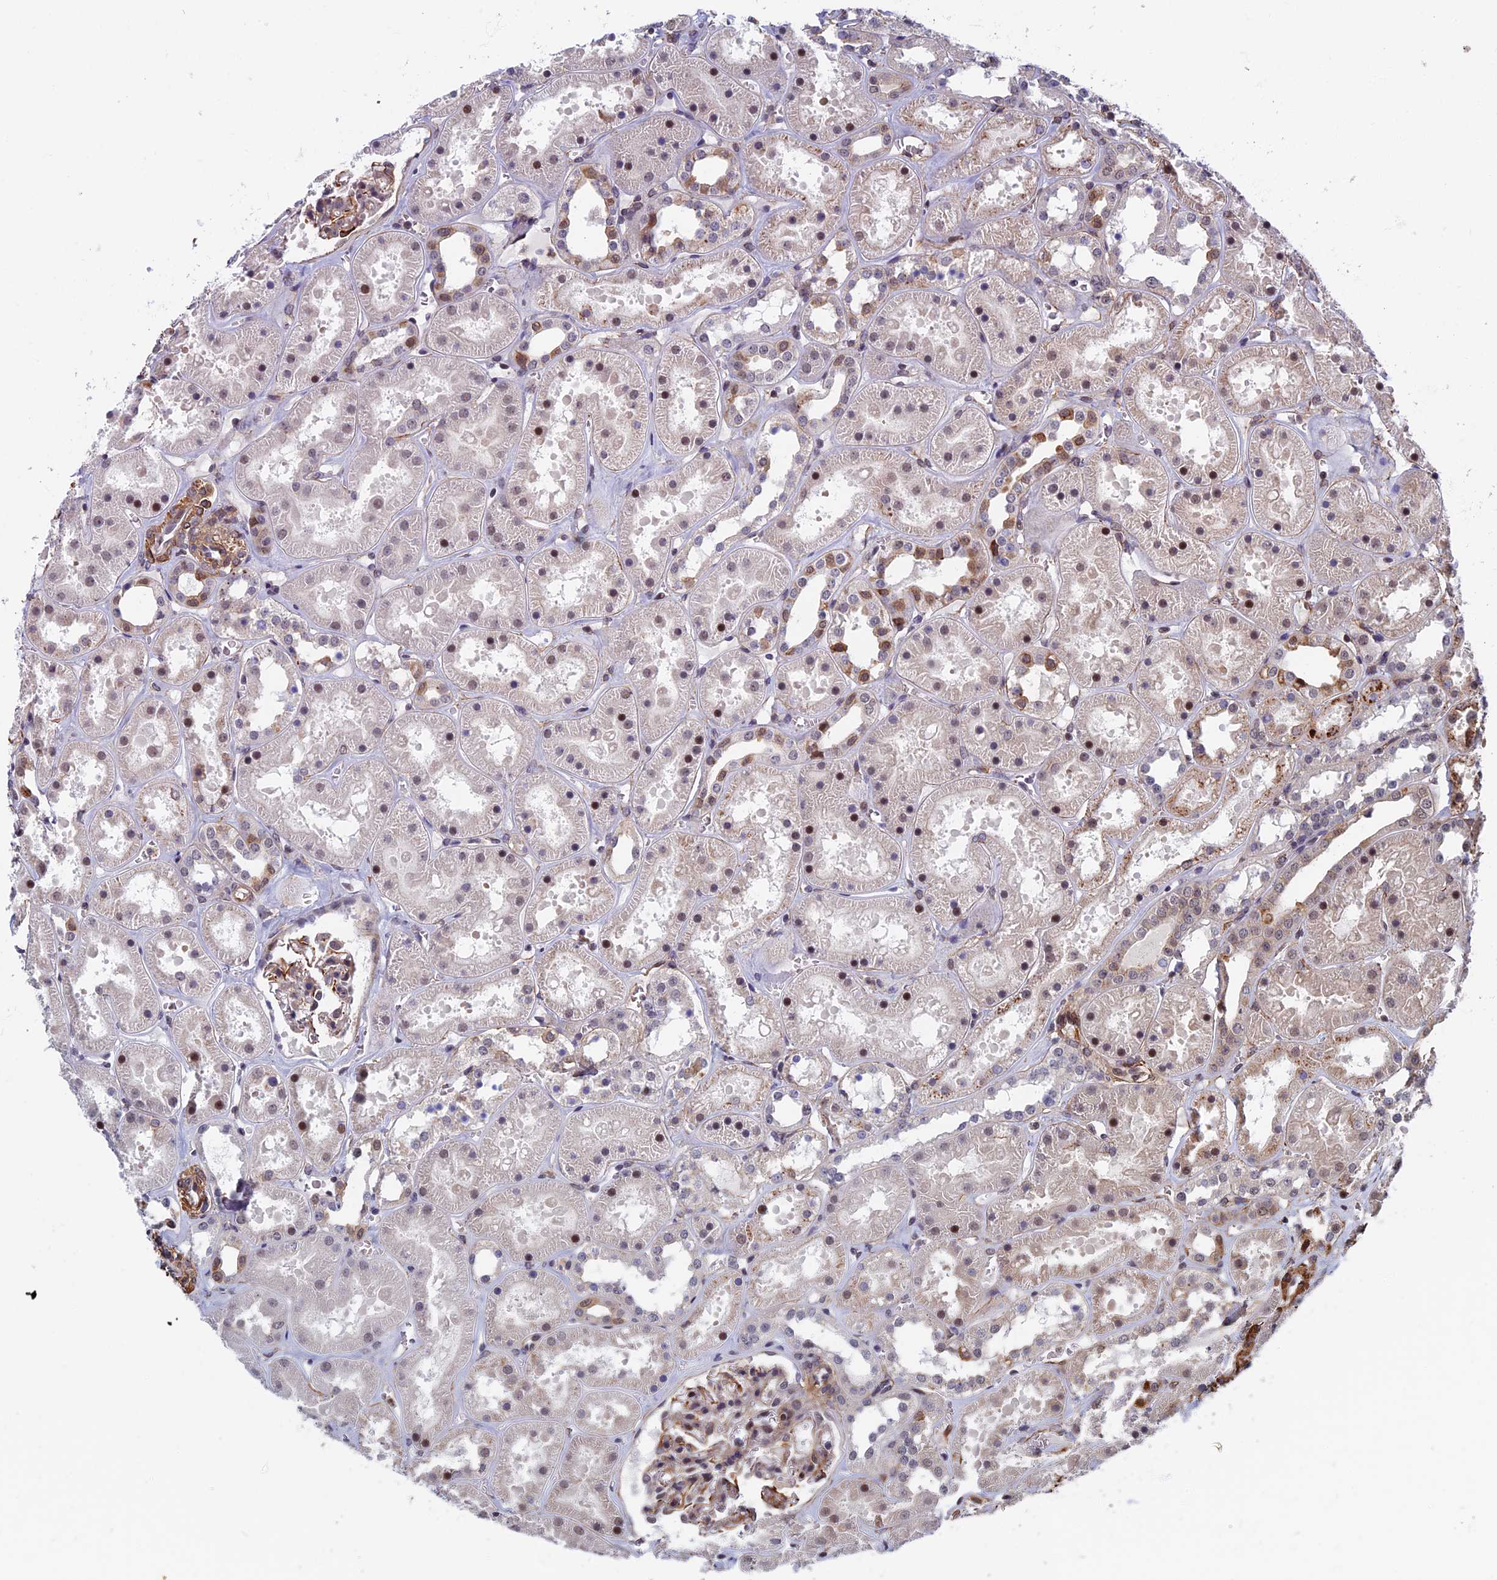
{"staining": {"intensity": "weak", "quantity": "25%-75%", "location": "cytoplasmic/membranous"}, "tissue": "kidney", "cell_type": "Cells in glomeruli", "image_type": "normal", "snomed": [{"axis": "morphology", "description": "Normal tissue, NOS"}, {"axis": "topography", "description": "Kidney"}], "caption": "Protein positivity by immunohistochemistry (IHC) shows weak cytoplasmic/membranous staining in approximately 25%-75% of cells in glomeruli in benign kidney. The staining was performed using DAB, with brown indicating positive protein expression. Nuclei are stained blue with hematoxylin.", "gene": "CTDP1", "patient": {"sex": "female", "age": 41}}